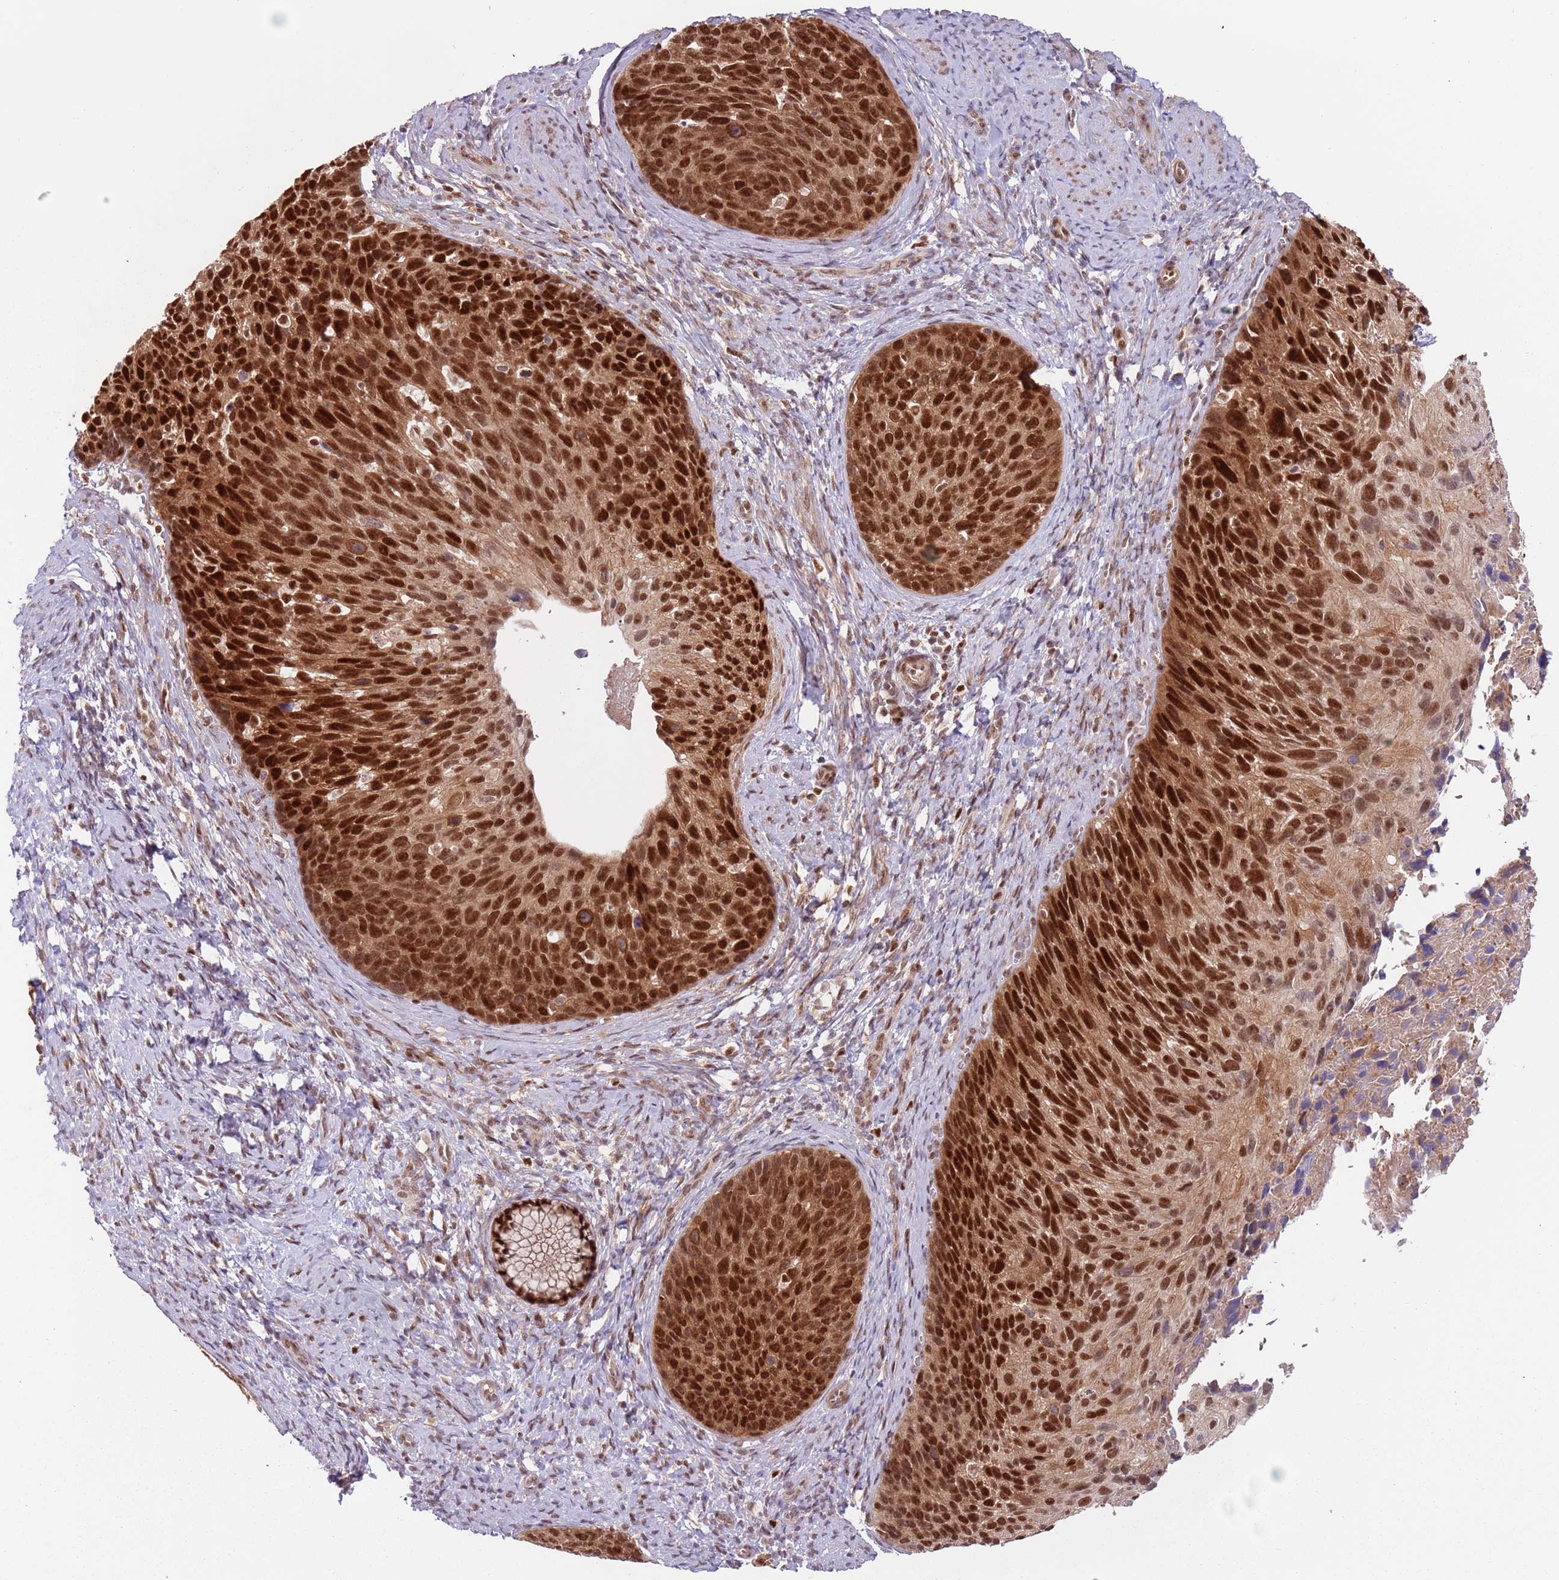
{"staining": {"intensity": "strong", "quantity": ">75%", "location": "nuclear"}, "tissue": "cervical cancer", "cell_type": "Tumor cells", "image_type": "cancer", "snomed": [{"axis": "morphology", "description": "Squamous cell carcinoma, NOS"}, {"axis": "topography", "description": "Cervix"}], "caption": "The micrograph exhibits staining of cervical cancer, revealing strong nuclear protein positivity (brown color) within tumor cells. Immunohistochemistry stains the protein in brown and the nuclei are stained blue.", "gene": "RMND5B", "patient": {"sex": "female", "age": 80}}